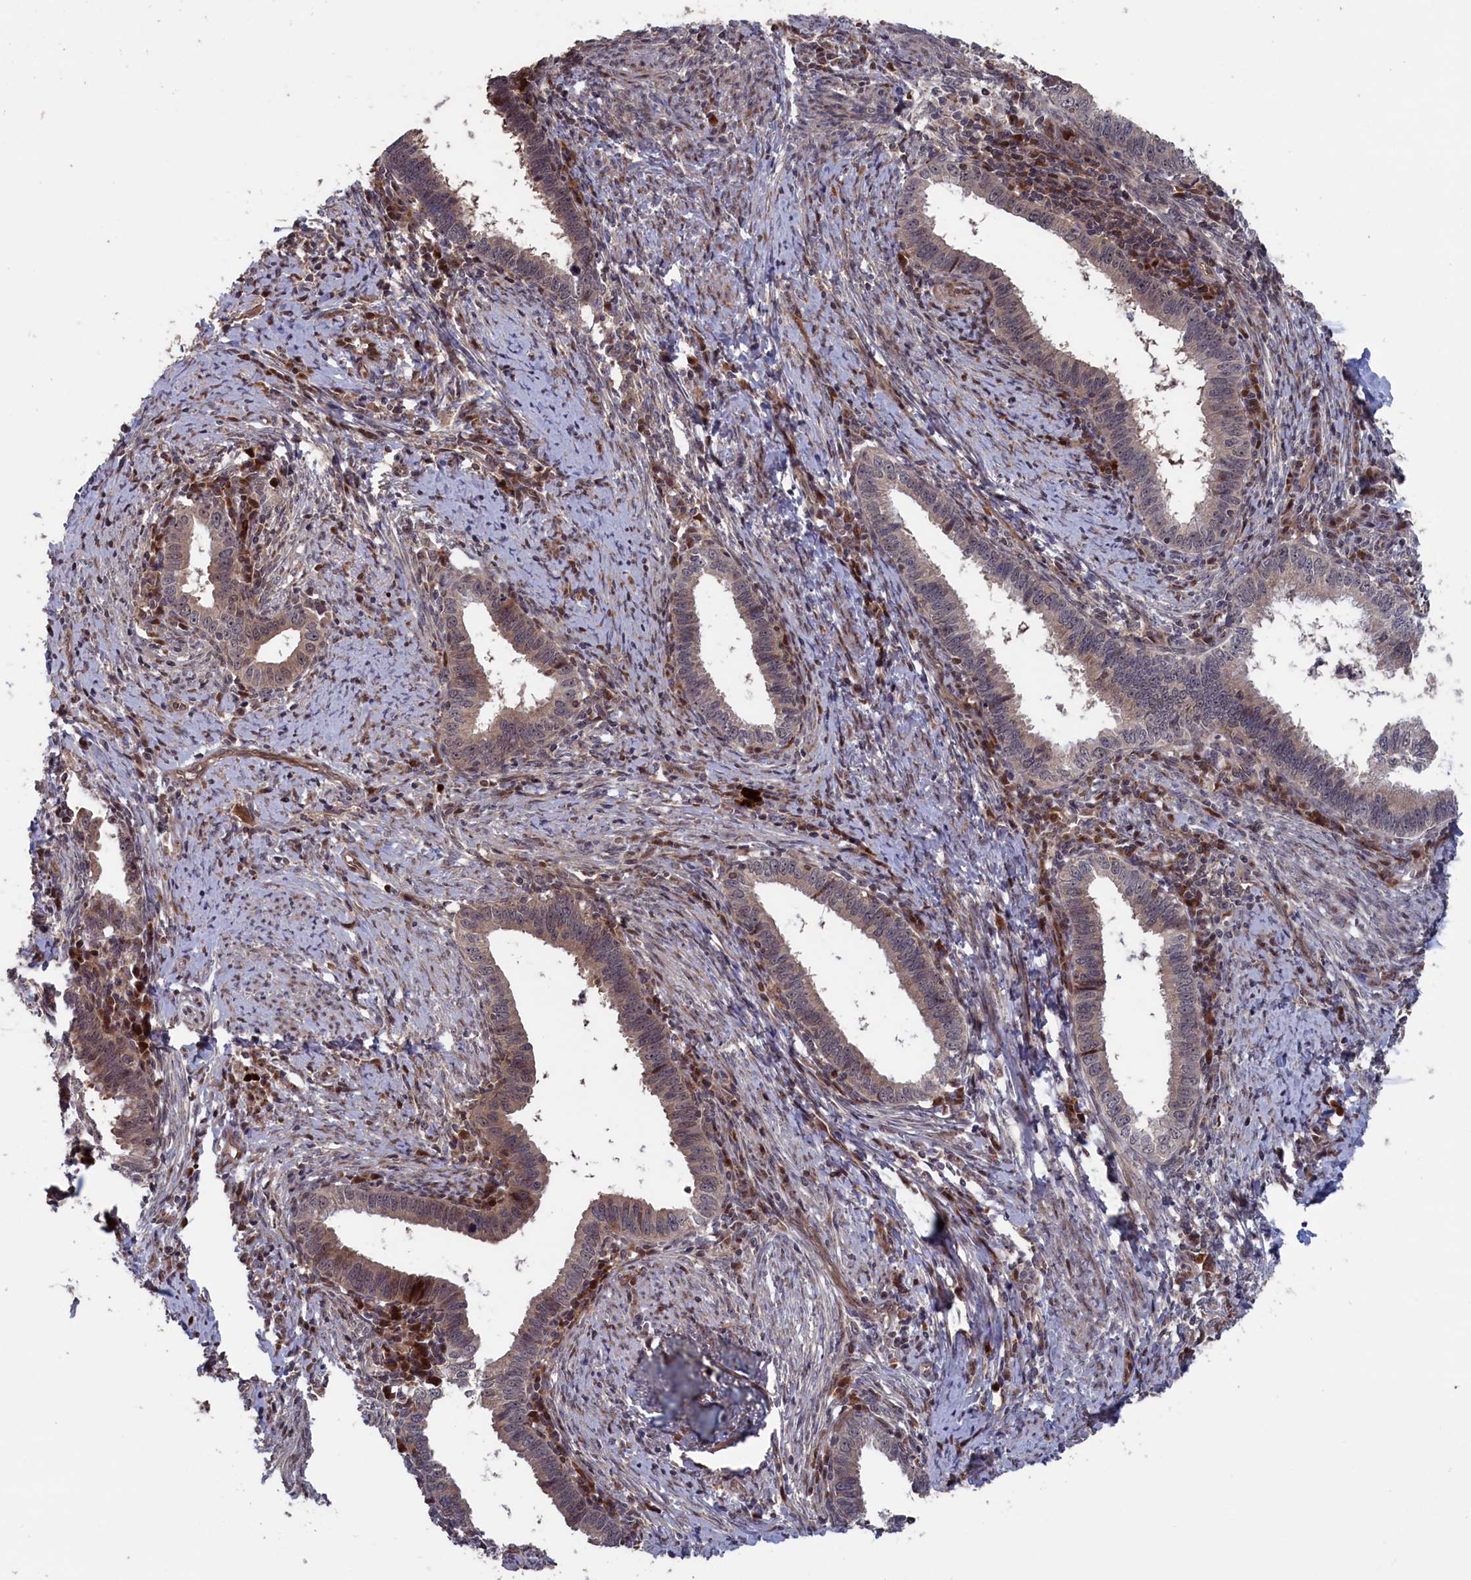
{"staining": {"intensity": "moderate", "quantity": "<25%", "location": "cytoplasmic/membranous"}, "tissue": "cervical cancer", "cell_type": "Tumor cells", "image_type": "cancer", "snomed": [{"axis": "morphology", "description": "Adenocarcinoma, NOS"}, {"axis": "topography", "description": "Cervix"}], "caption": "Cervical adenocarcinoma tissue demonstrates moderate cytoplasmic/membranous expression in approximately <25% of tumor cells, visualized by immunohistochemistry. Ihc stains the protein of interest in brown and the nuclei are stained blue.", "gene": "LSG1", "patient": {"sex": "female", "age": 36}}